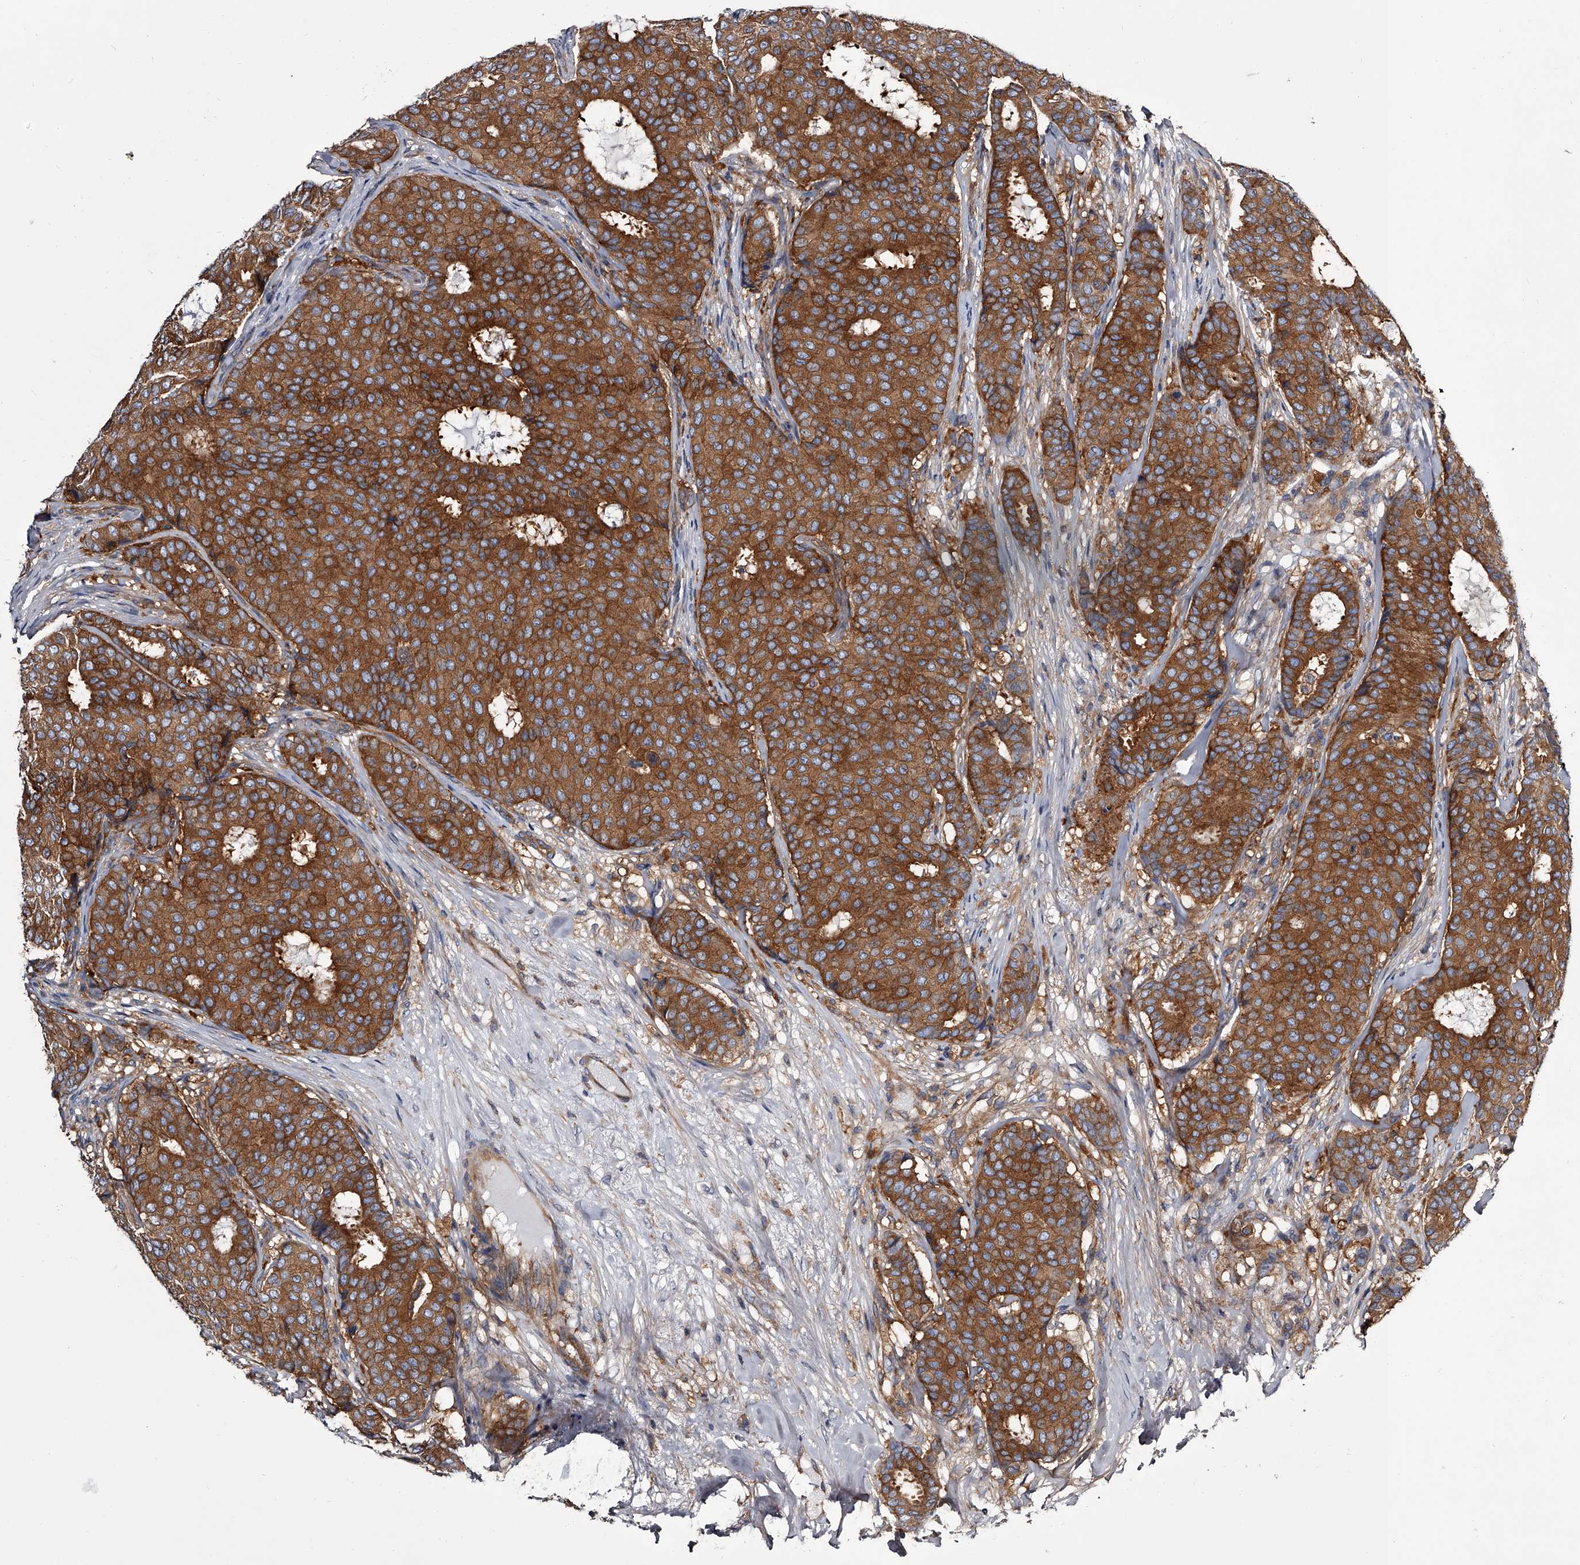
{"staining": {"intensity": "strong", "quantity": ">75%", "location": "cytoplasmic/membranous"}, "tissue": "breast cancer", "cell_type": "Tumor cells", "image_type": "cancer", "snomed": [{"axis": "morphology", "description": "Duct carcinoma"}, {"axis": "topography", "description": "Breast"}], "caption": "A high amount of strong cytoplasmic/membranous staining is identified in about >75% of tumor cells in breast infiltrating ductal carcinoma tissue.", "gene": "GAPVD1", "patient": {"sex": "female", "age": 75}}